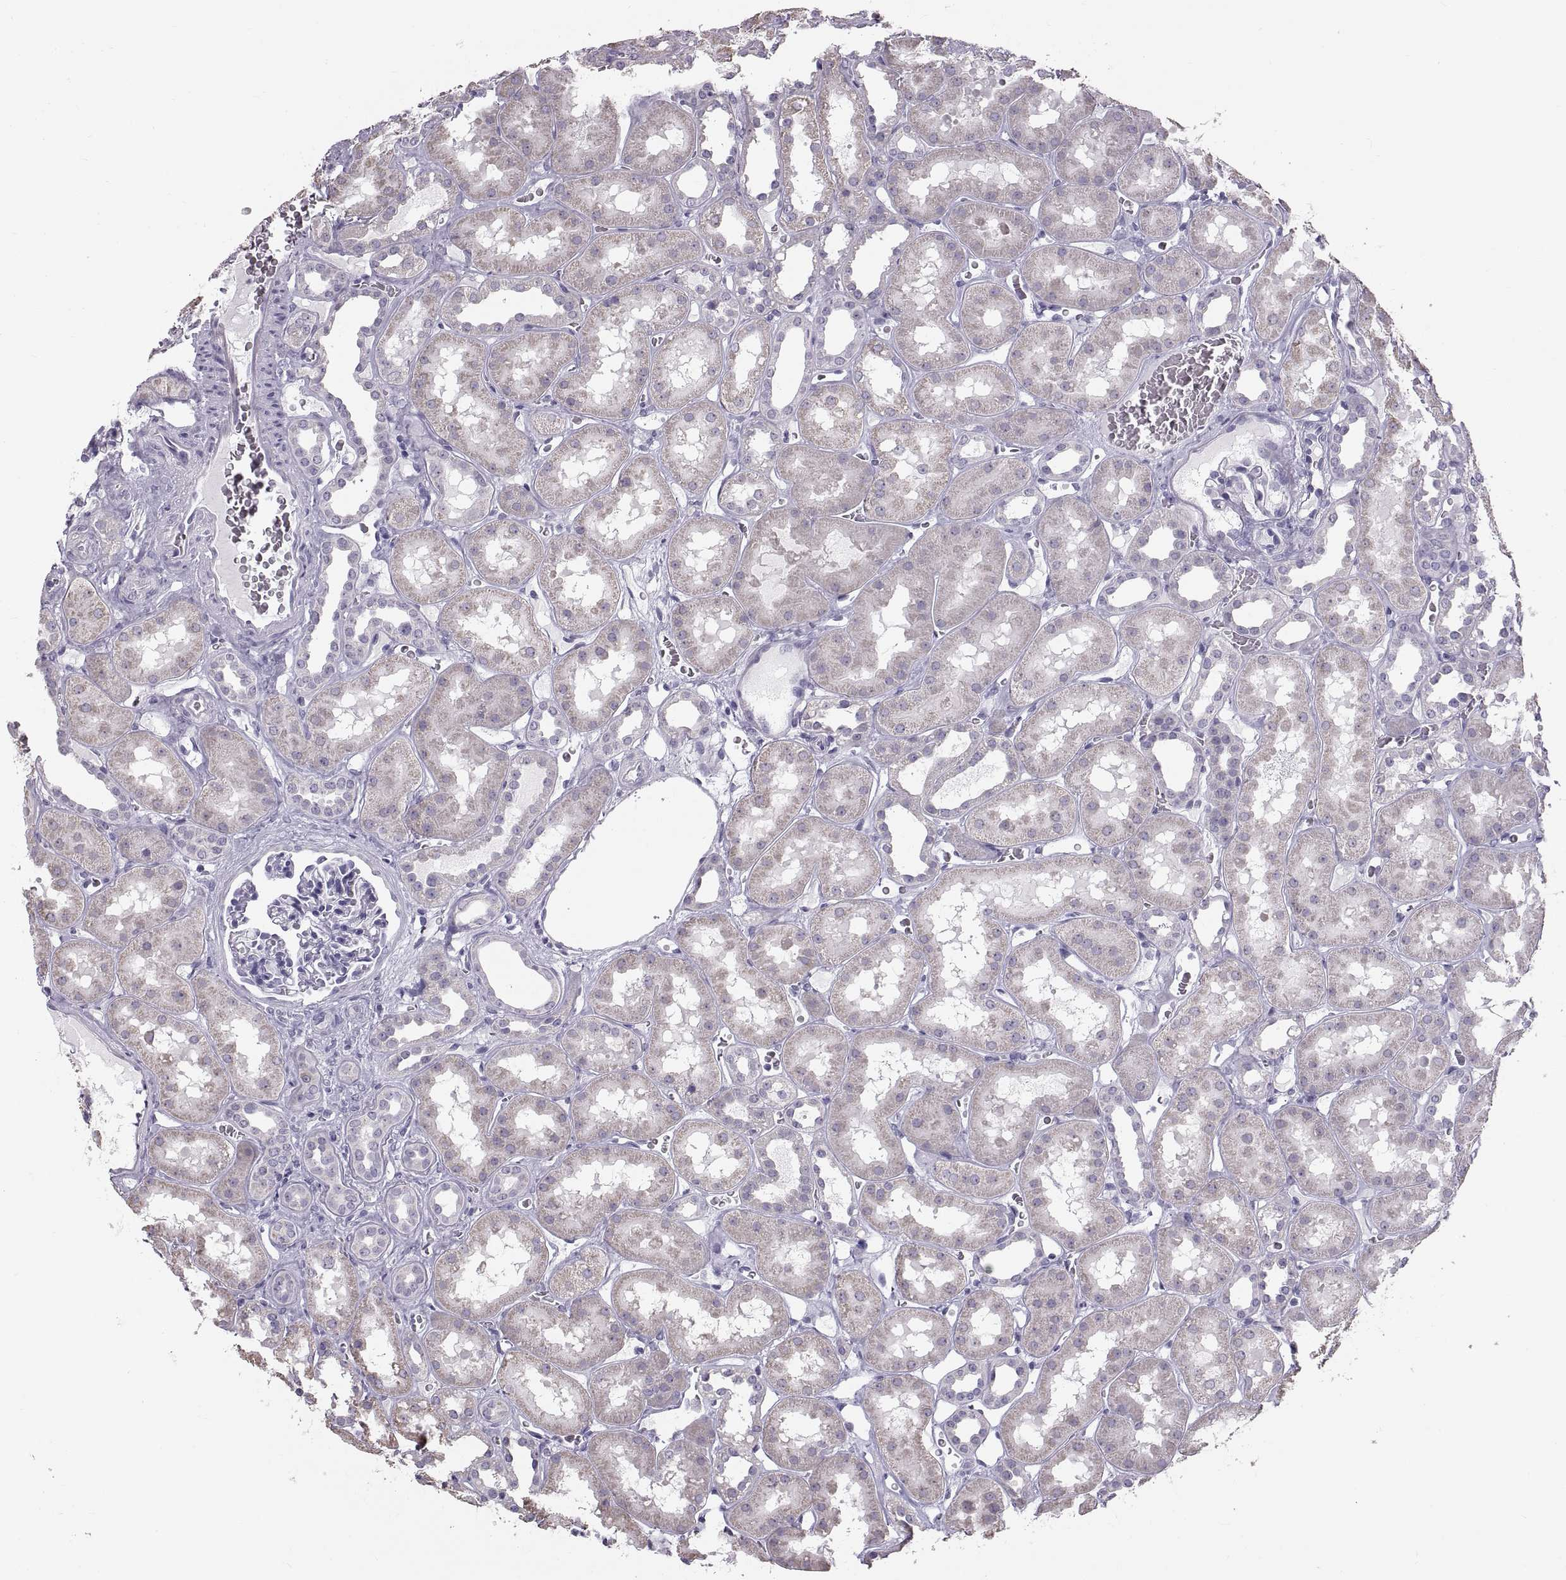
{"staining": {"intensity": "negative", "quantity": "none", "location": "none"}, "tissue": "kidney", "cell_type": "Cells in glomeruli", "image_type": "normal", "snomed": [{"axis": "morphology", "description": "Normal tissue, NOS"}, {"axis": "topography", "description": "Kidney"}], "caption": "Cells in glomeruli show no significant positivity in normal kidney.", "gene": "WBP2NL", "patient": {"sex": "female", "age": 41}}